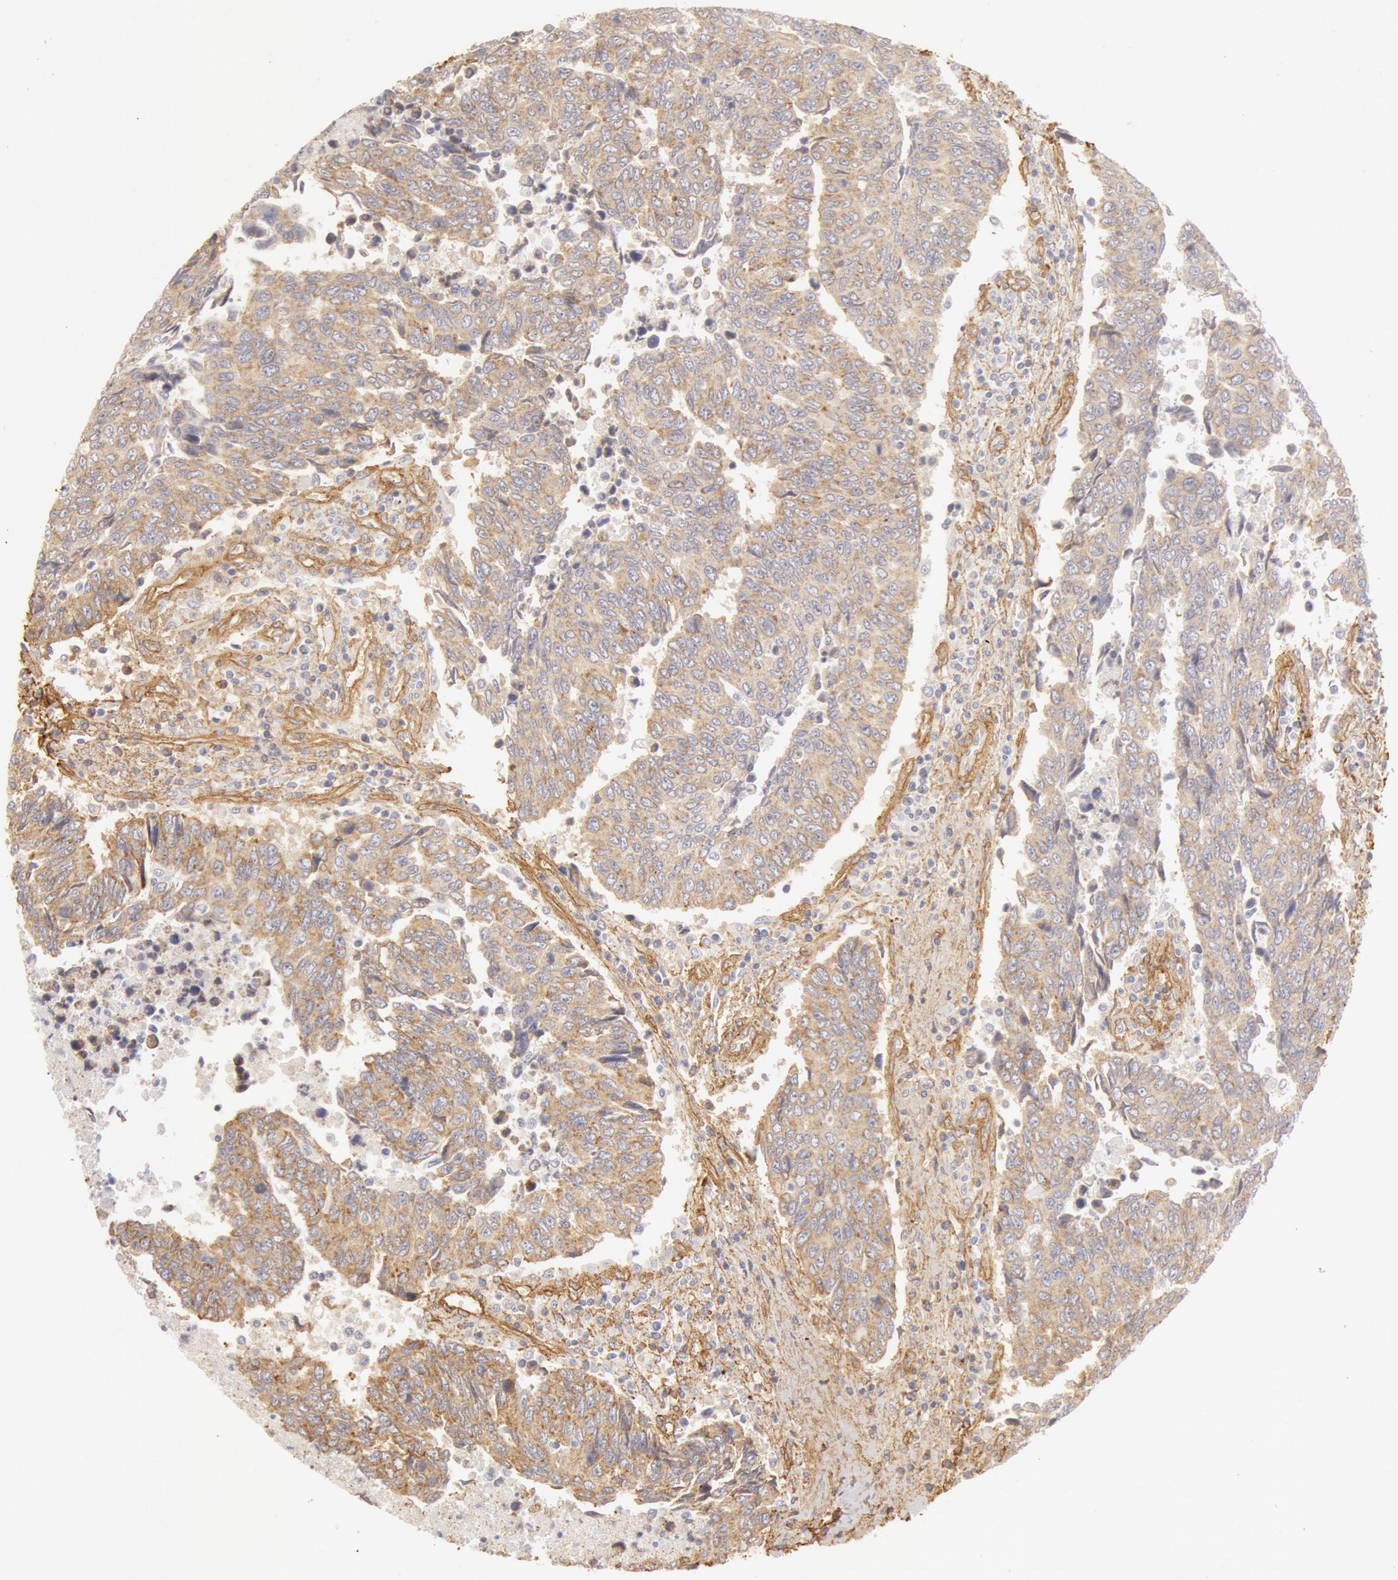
{"staining": {"intensity": "weak", "quantity": ">75%", "location": "cytoplasmic/membranous"}, "tissue": "urothelial cancer", "cell_type": "Tumor cells", "image_type": "cancer", "snomed": [{"axis": "morphology", "description": "Urothelial carcinoma, High grade"}, {"axis": "topography", "description": "Urinary bladder"}], "caption": "There is low levels of weak cytoplasmic/membranous positivity in tumor cells of high-grade urothelial carcinoma, as demonstrated by immunohistochemical staining (brown color).", "gene": "COL4A1", "patient": {"sex": "male", "age": 86}}